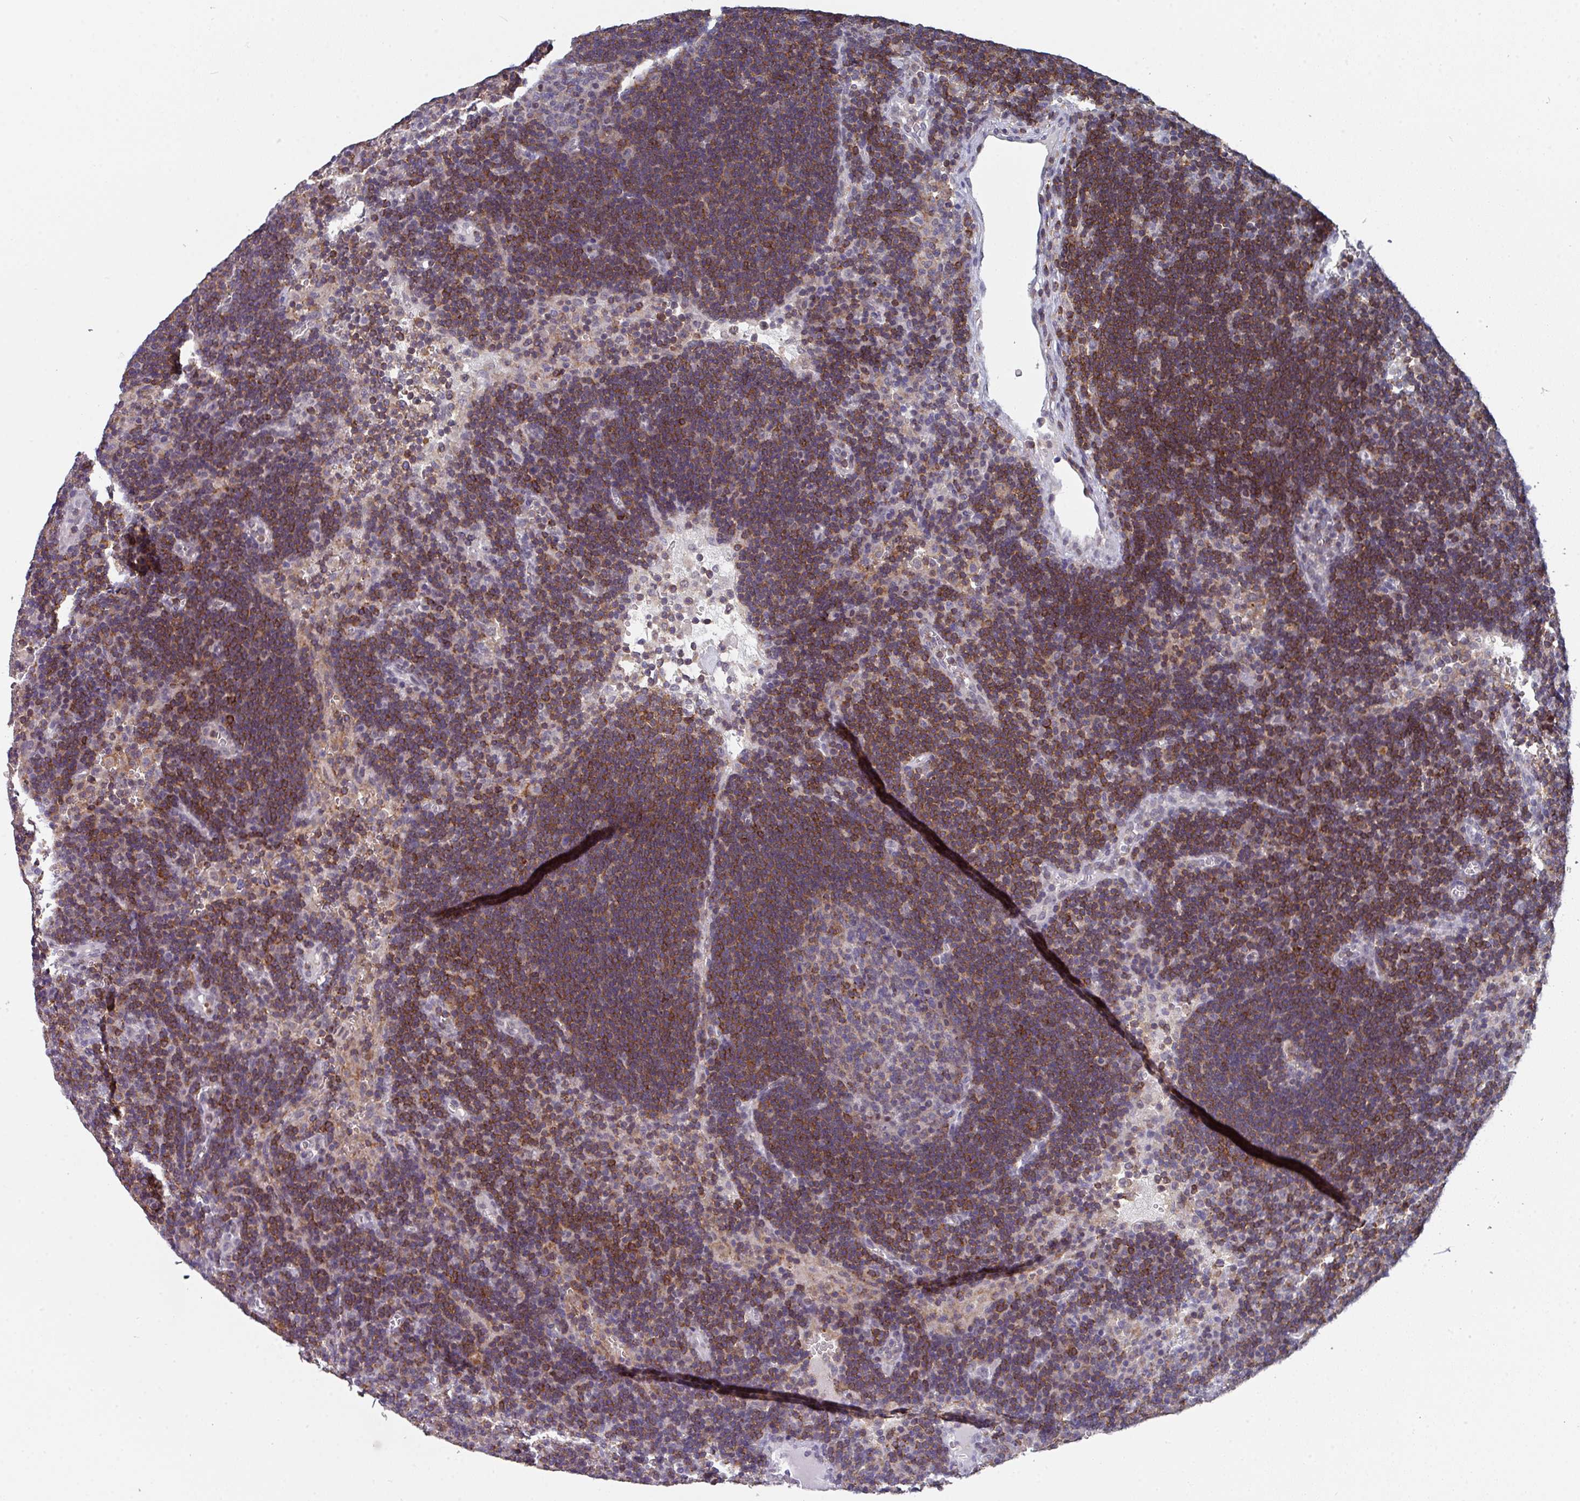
{"staining": {"intensity": "moderate", "quantity": "<25%", "location": "cytoplasmic/membranous"}, "tissue": "lymph node", "cell_type": "Germinal center cells", "image_type": "normal", "snomed": [{"axis": "morphology", "description": "Normal tissue, NOS"}, {"axis": "topography", "description": "Lymph node"}], "caption": "A histopathology image of human lymph node stained for a protein exhibits moderate cytoplasmic/membranous brown staining in germinal center cells. Using DAB (3,3'-diaminobenzidine) (brown) and hematoxylin (blue) stains, captured at high magnification using brightfield microscopy.", "gene": "RASAL3", "patient": {"sex": "male", "age": 62}}